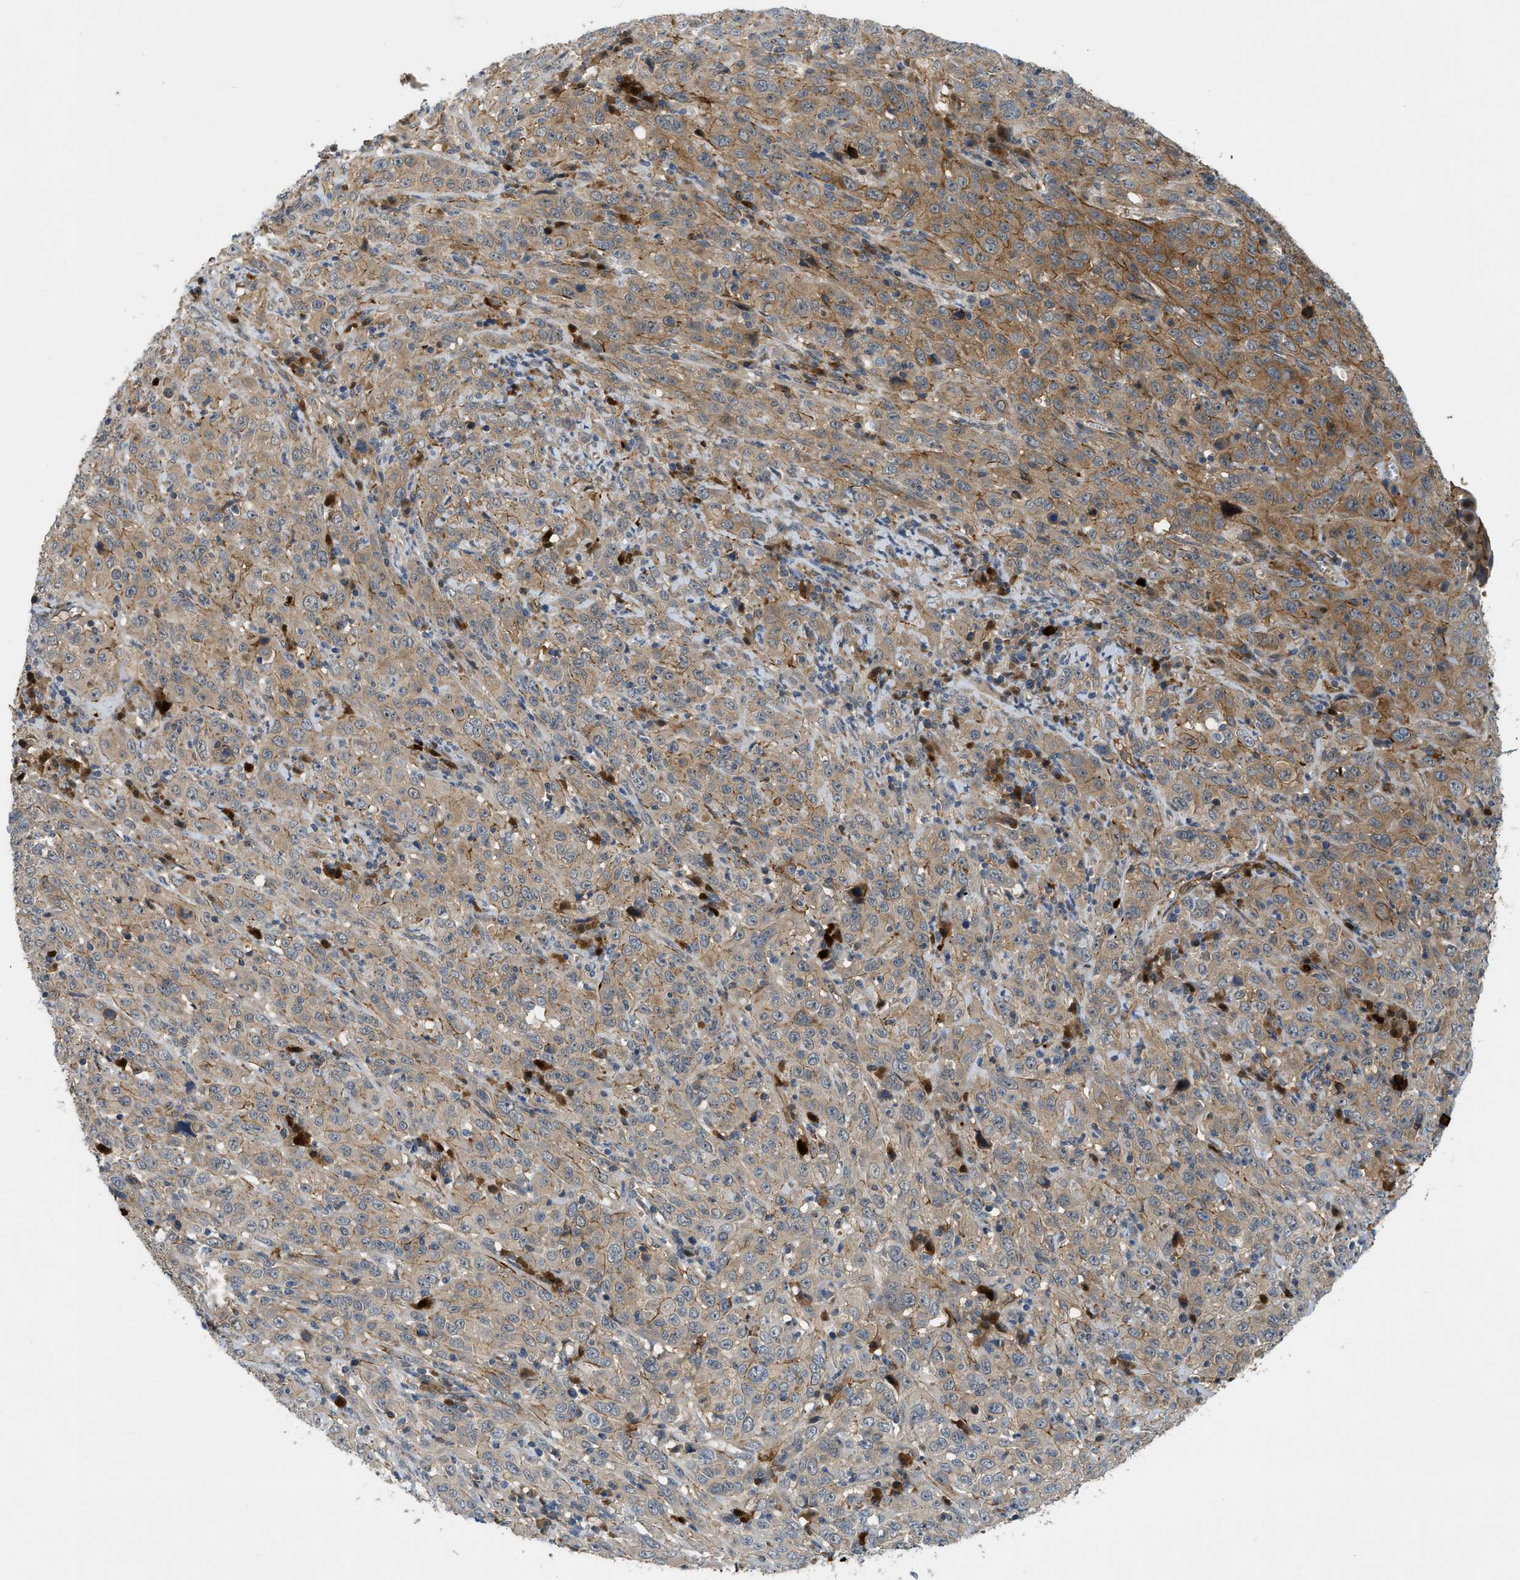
{"staining": {"intensity": "moderate", "quantity": ">75%", "location": "cytoplasmic/membranous"}, "tissue": "cervical cancer", "cell_type": "Tumor cells", "image_type": "cancer", "snomed": [{"axis": "morphology", "description": "Squamous cell carcinoma, NOS"}, {"axis": "topography", "description": "Cervix"}], "caption": "IHC staining of cervical cancer (squamous cell carcinoma), which shows medium levels of moderate cytoplasmic/membranous expression in approximately >75% of tumor cells indicating moderate cytoplasmic/membranous protein positivity. The staining was performed using DAB (brown) for protein detection and nuclei were counterstained in hematoxylin (blue).", "gene": "TRAK2", "patient": {"sex": "female", "age": 46}}